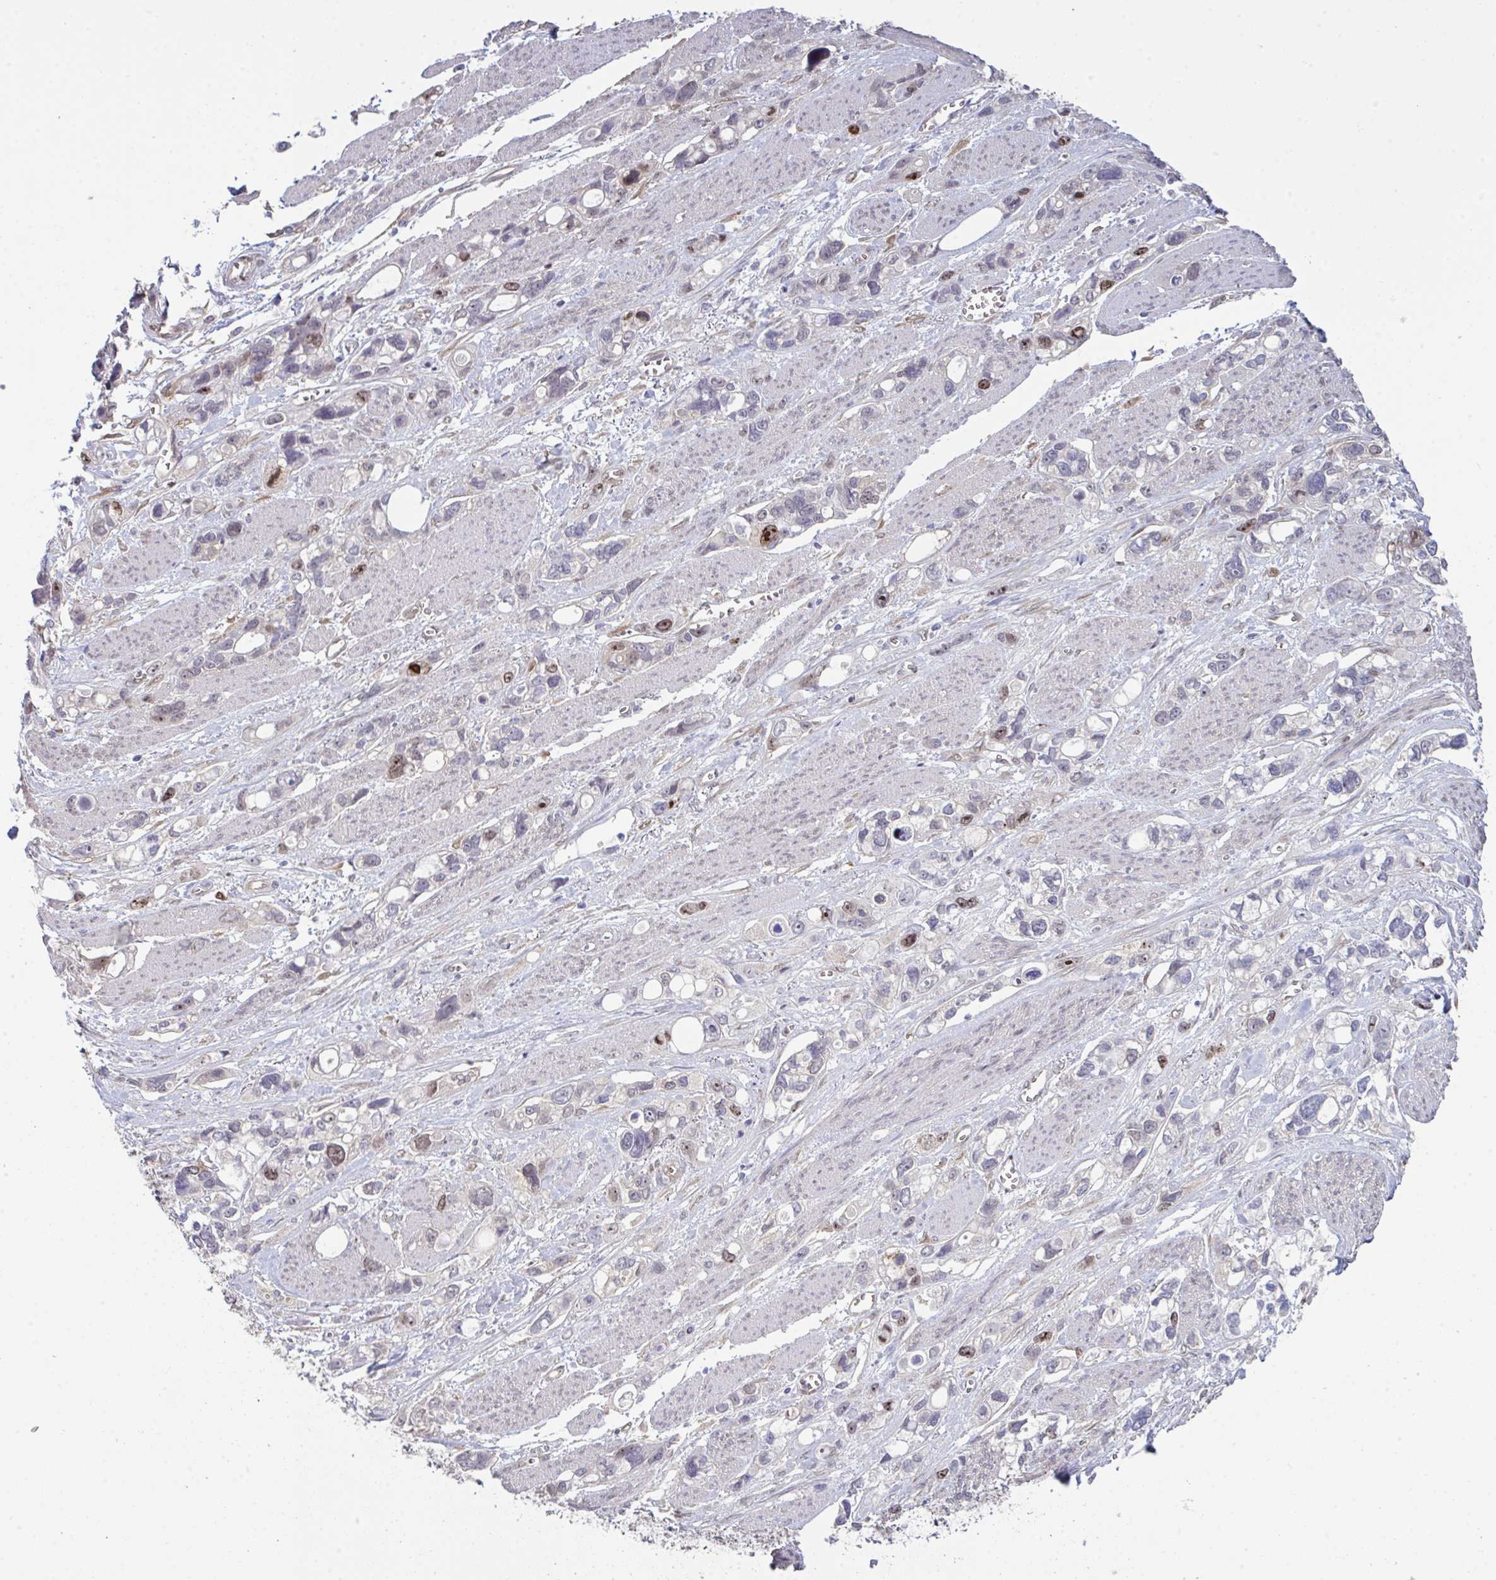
{"staining": {"intensity": "moderate", "quantity": "<25%", "location": "cytoplasmic/membranous,nuclear"}, "tissue": "stomach cancer", "cell_type": "Tumor cells", "image_type": "cancer", "snomed": [{"axis": "morphology", "description": "Adenocarcinoma, NOS"}, {"axis": "topography", "description": "Stomach, upper"}], "caption": "Stomach cancer (adenocarcinoma) stained with DAB IHC demonstrates low levels of moderate cytoplasmic/membranous and nuclear positivity in approximately <25% of tumor cells. (Brightfield microscopy of DAB IHC at high magnification).", "gene": "SETD7", "patient": {"sex": "female", "age": 81}}